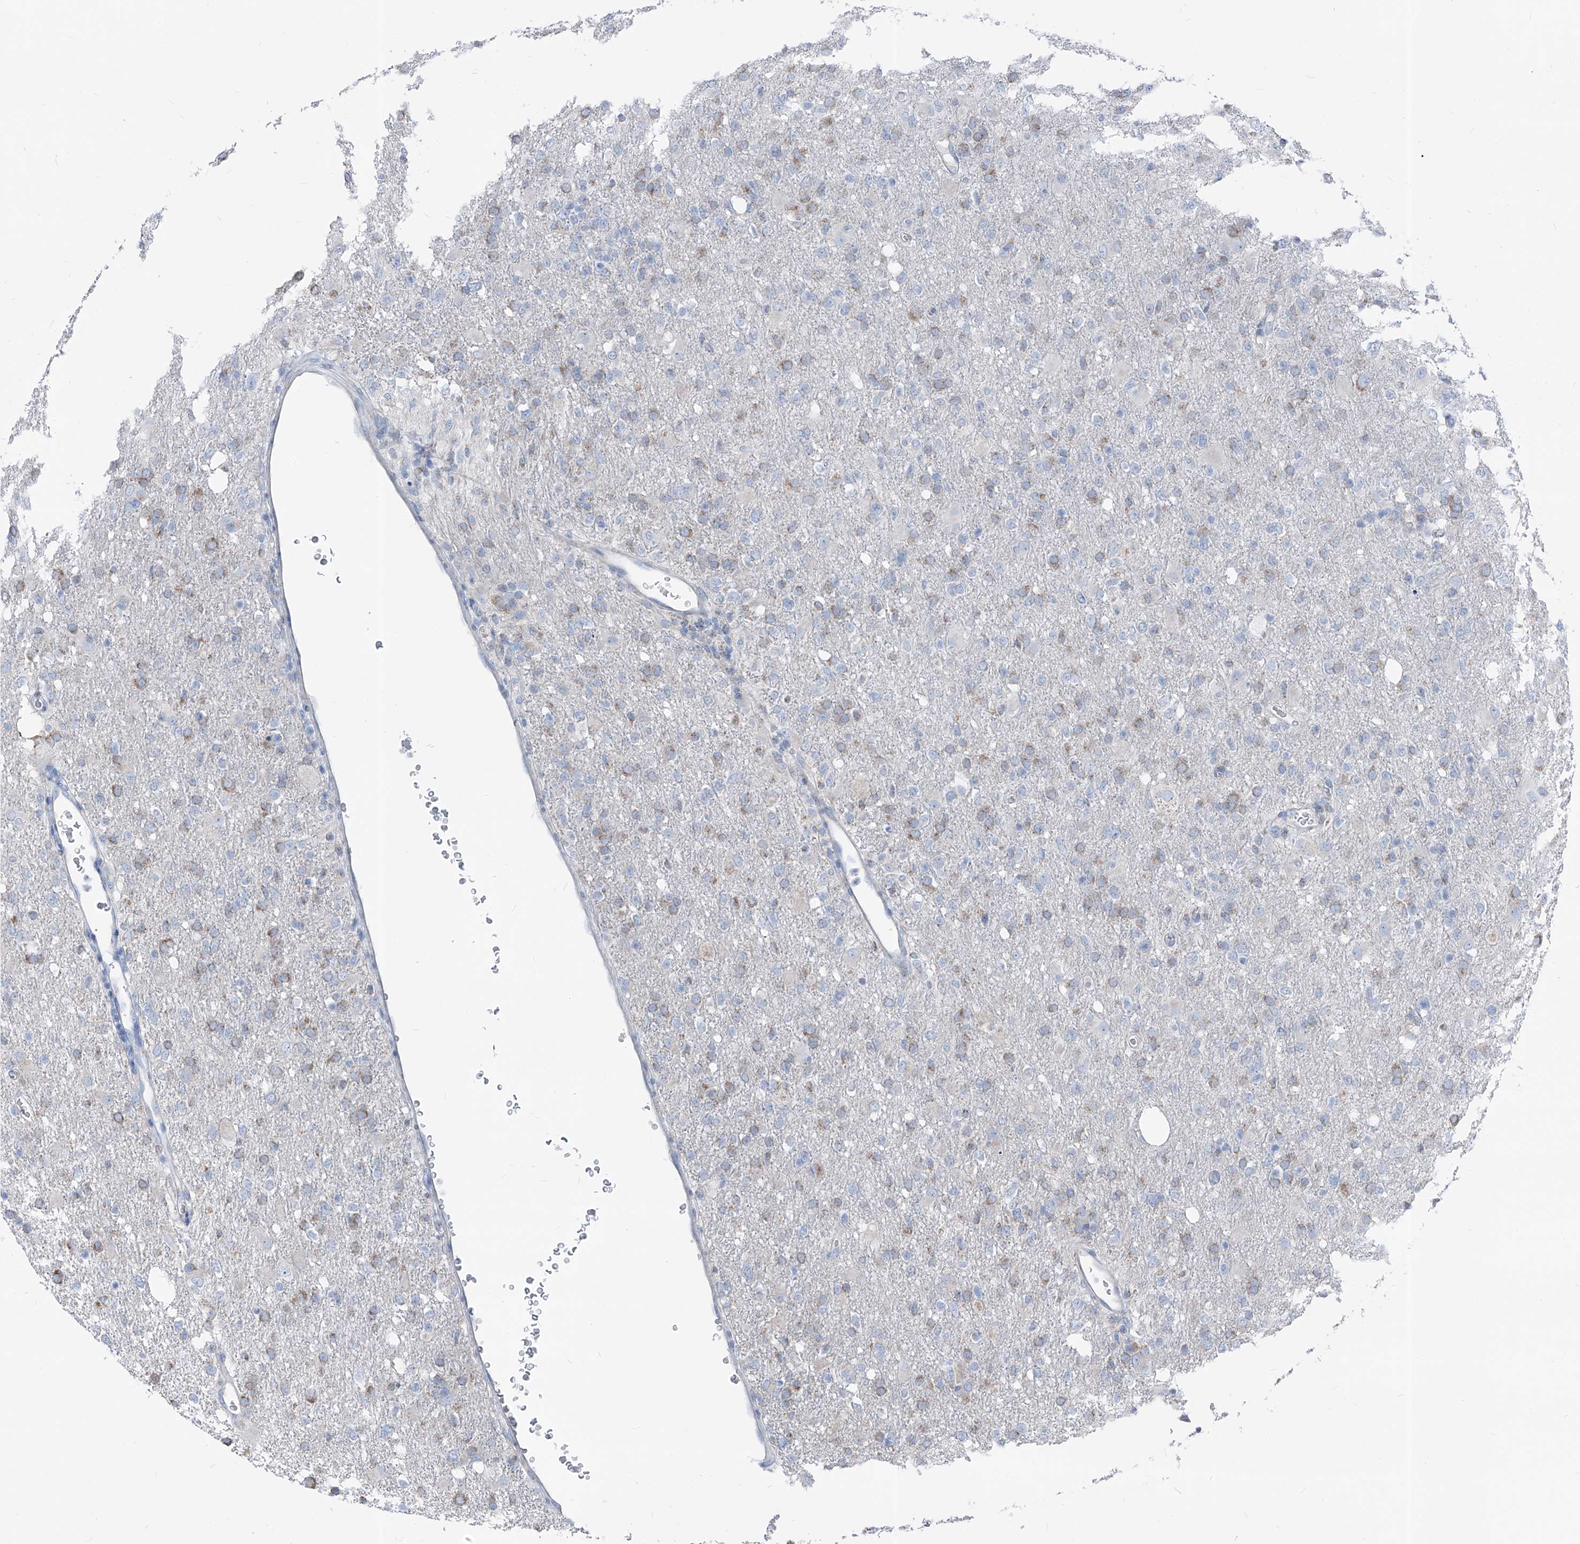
{"staining": {"intensity": "weak", "quantity": "<25%", "location": "cytoplasmic/membranous"}, "tissue": "glioma", "cell_type": "Tumor cells", "image_type": "cancer", "snomed": [{"axis": "morphology", "description": "Glioma, malignant, High grade"}, {"axis": "topography", "description": "Brain"}], "caption": "High power microscopy histopathology image of an immunohistochemistry (IHC) image of glioma, revealing no significant expression in tumor cells.", "gene": "AGPS", "patient": {"sex": "female", "age": 57}}